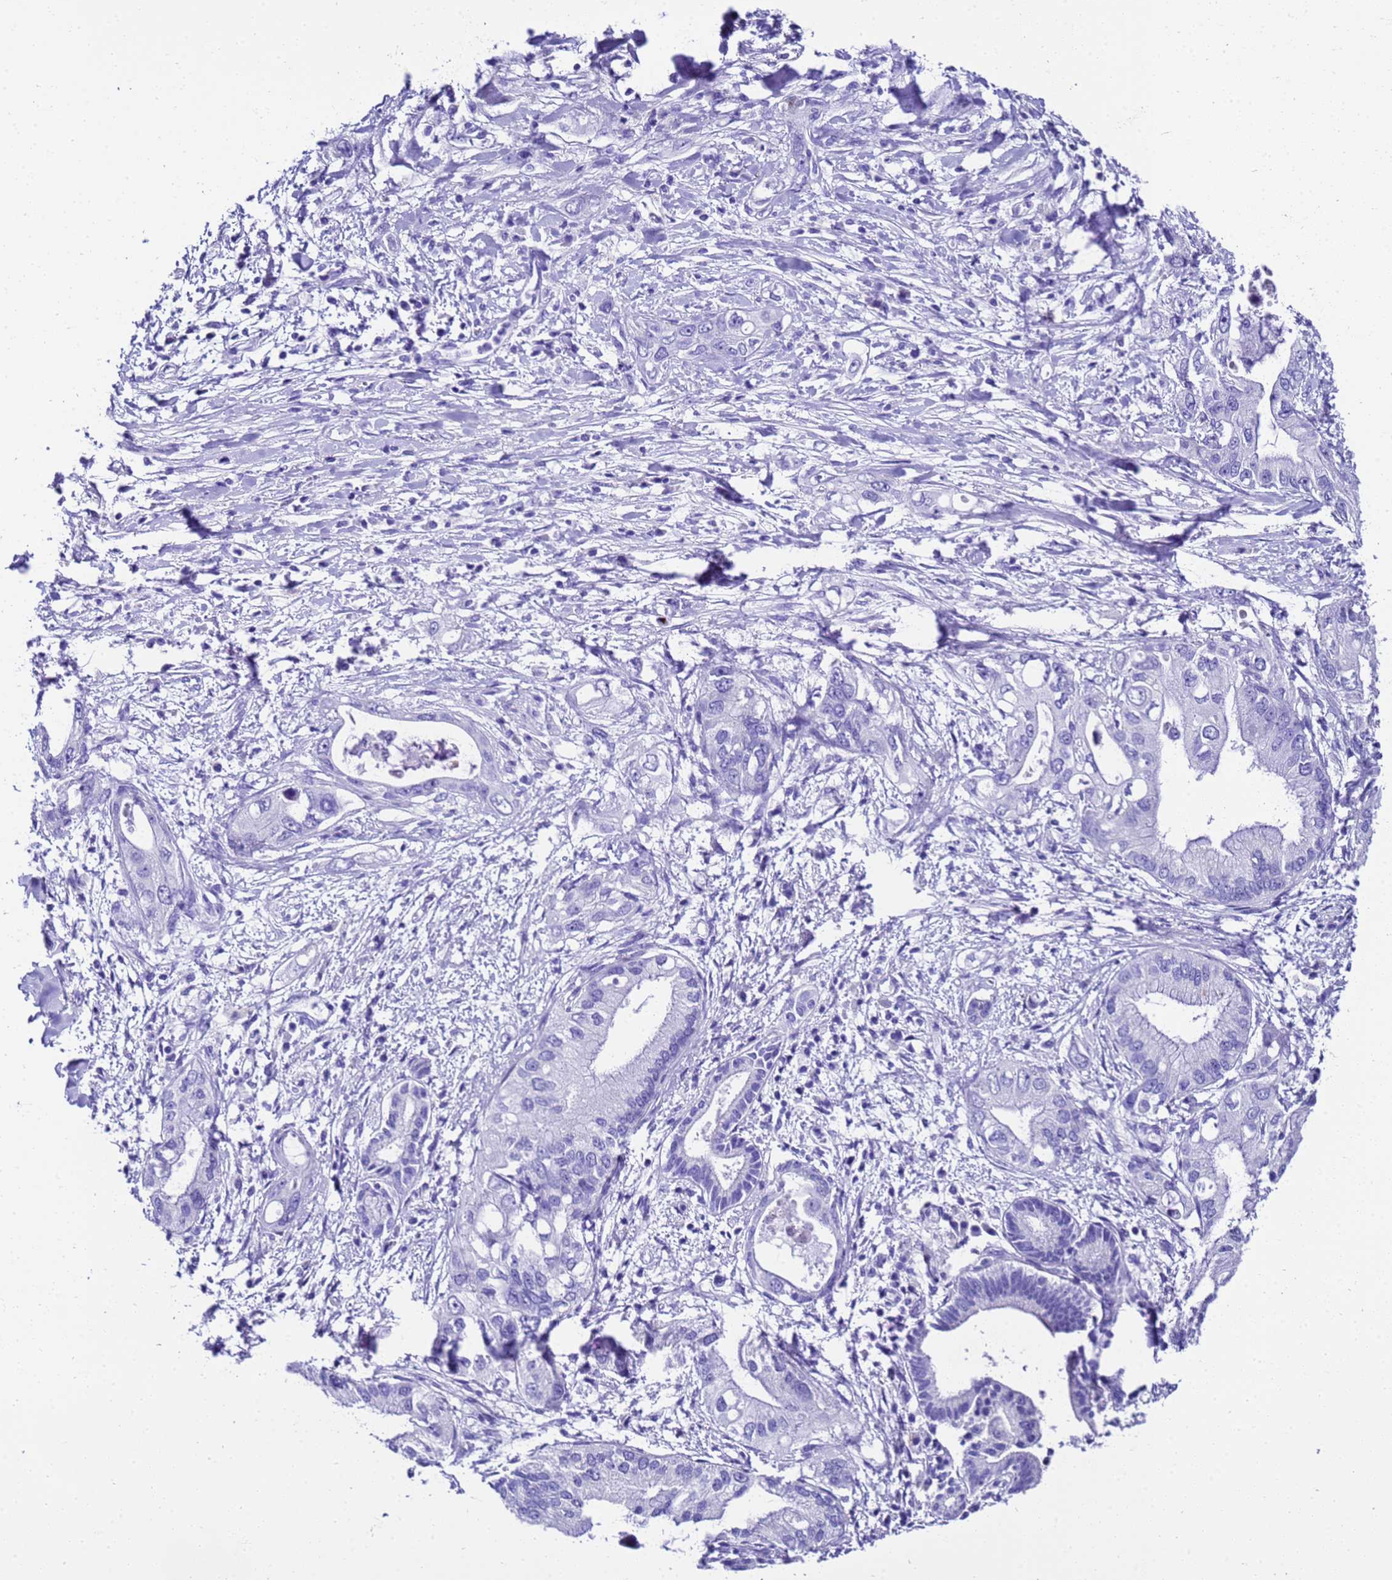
{"staining": {"intensity": "negative", "quantity": "none", "location": "none"}, "tissue": "pancreatic cancer", "cell_type": "Tumor cells", "image_type": "cancer", "snomed": [{"axis": "morphology", "description": "Inflammation, NOS"}, {"axis": "morphology", "description": "Adenocarcinoma, NOS"}, {"axis": "topography", "description": "Pancreas"}], "caption": "Immunohistochemical staining of adenocarcinoma (pancreatic) displays no significant staining in tumor cells. Nuclei are stained in blue.", "gene": "UGT2B10", "patient": {"sex": "female", "age": 56}}